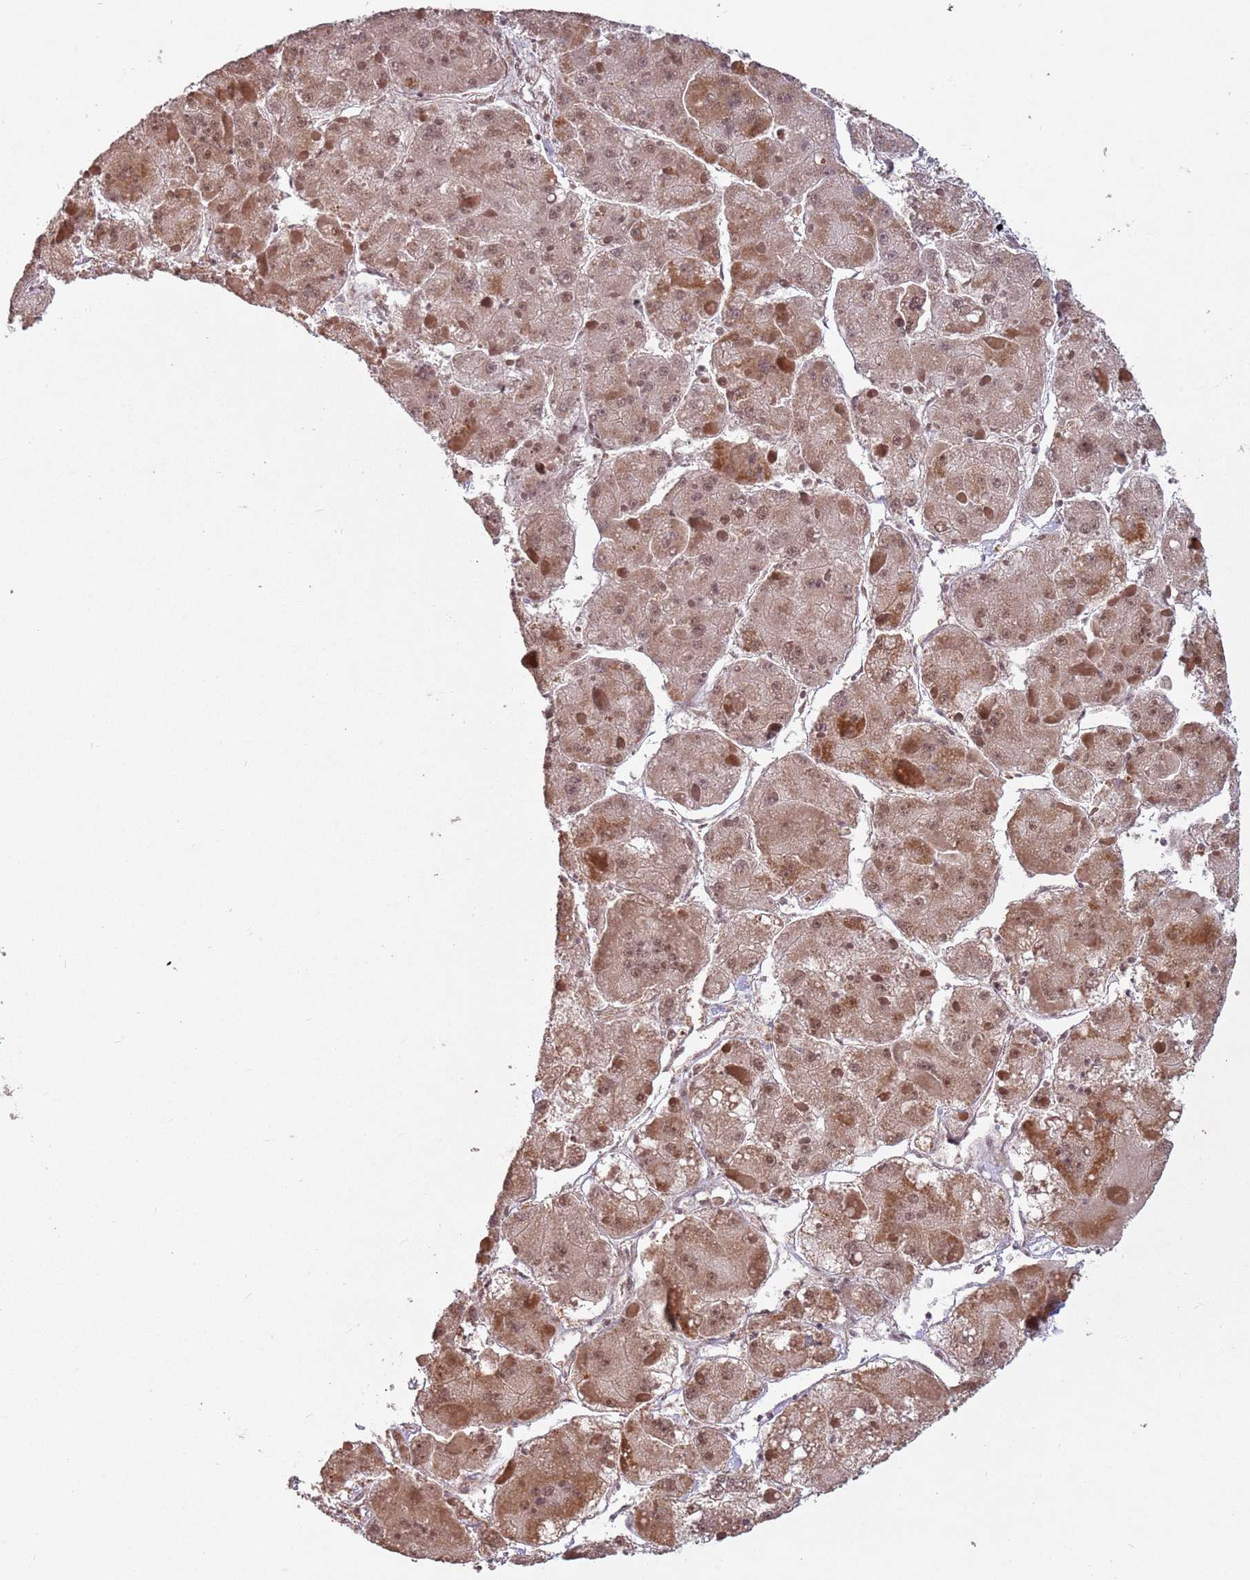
{"staining": {"intensity": "moderate", "quantity": ">75%", "location": "cytoplasmic/membranous,nuclear"}, "tissue": "liver cancer", "cell_type": "Tumor cells", "image_type": "cancer", "snomed": [{"axis": "morphology", "description": "Carcinoma, Hepatocellular, NOS"}, {"axis": "topography", "description": "Liver"}], "caption": "Brown immunohistochemical staining in human liver cancer reveals moderate cytoplasmic/membranous and nuclear staining in approximately >75% of tumor cells.", "gene": "SUDS3", "patient": {"sex": "female", "age": 73}}